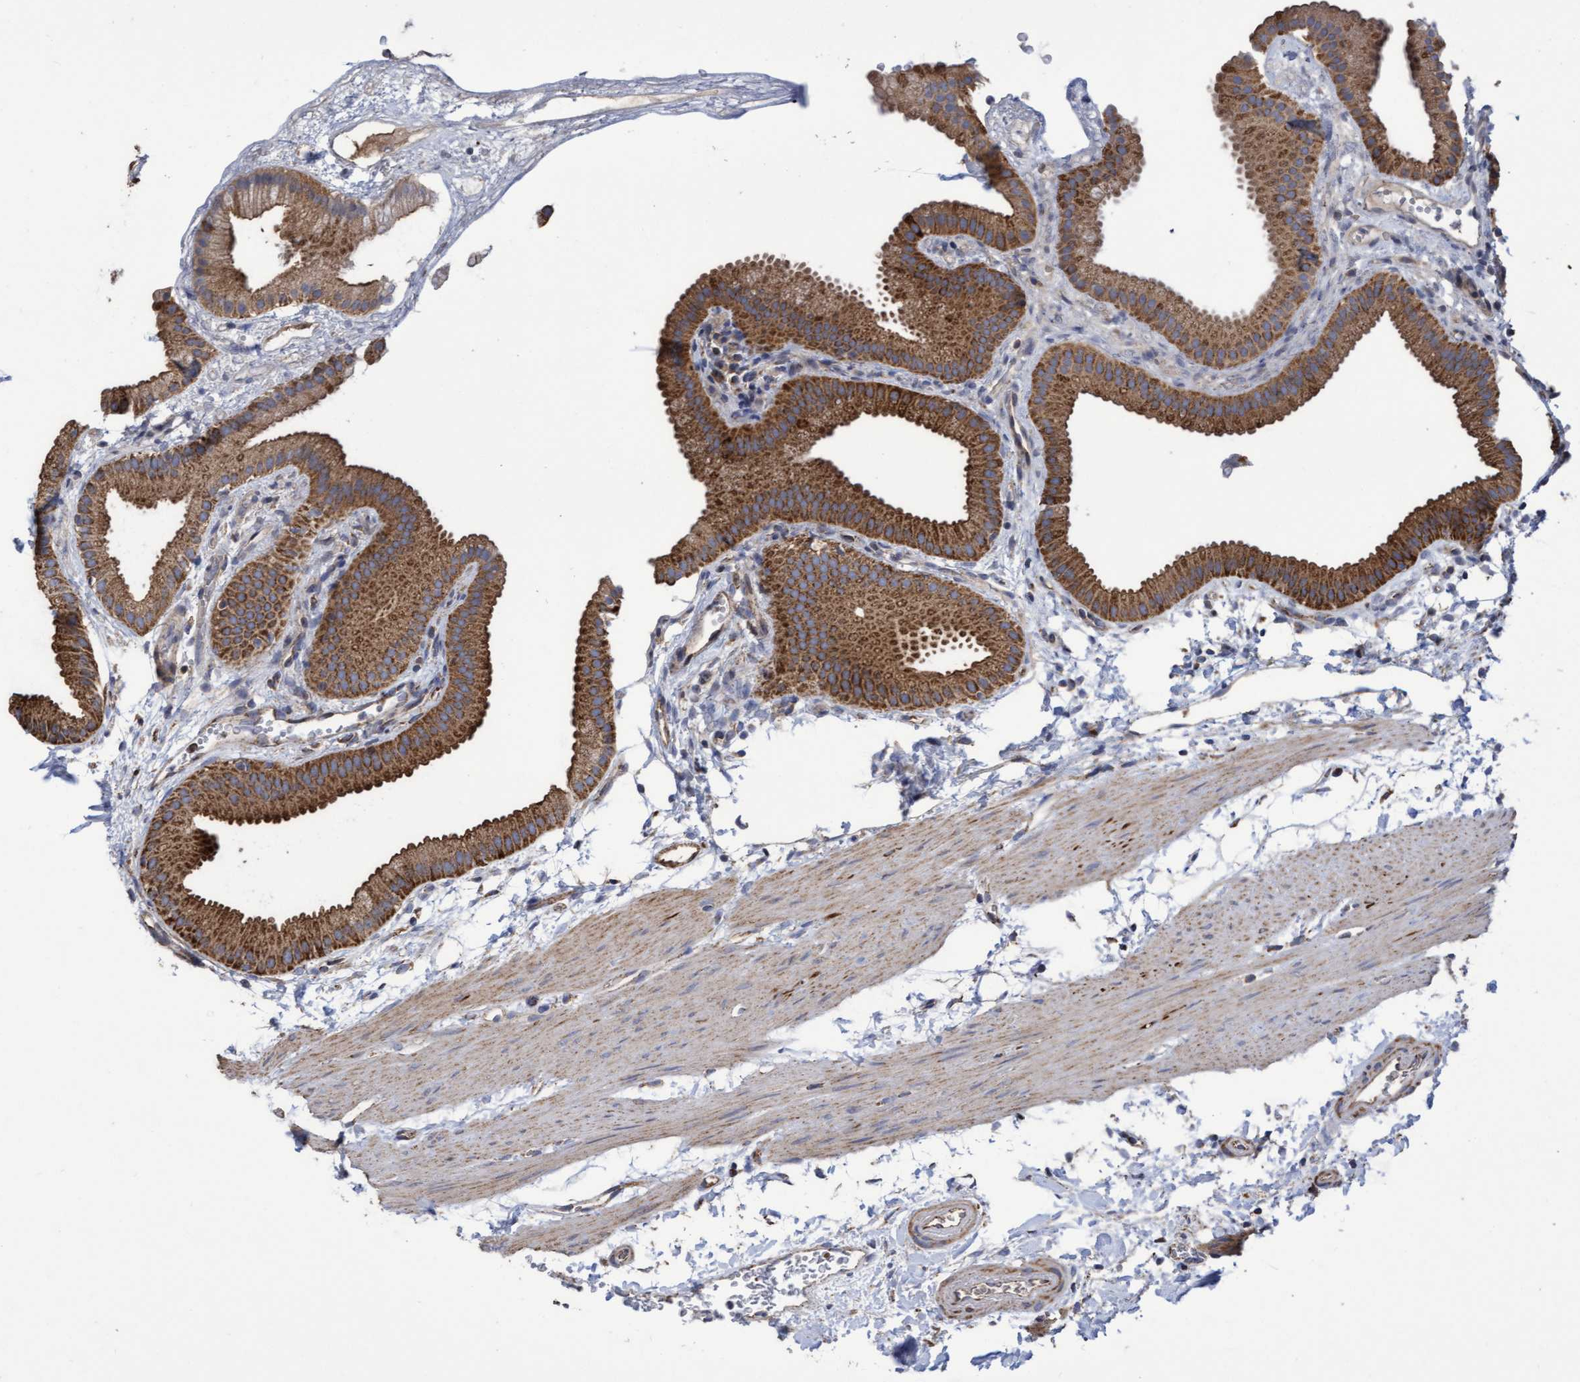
{"staining": {"intensity": "strong", "quantity": ">75%", "location": "cytoplasmic/membranous"}, "tissue": "gallbladder", "cell_type": "Glandular cells", "image_type": "normal", "snomed": [{"axis": "morphology", "description": "Normal tissue, NOS"}, {"axis": "topography", "description": "Gallbladder"}], "caption": "IHC micrograph of unremarkable human gallbladder stained for a protein (brown), which displays high levels of strong cytoplasmic/membranous positivity in about >75% of glandular cells.", "gene": "COBL", "patient": {"sex": "female", "age": 64}}